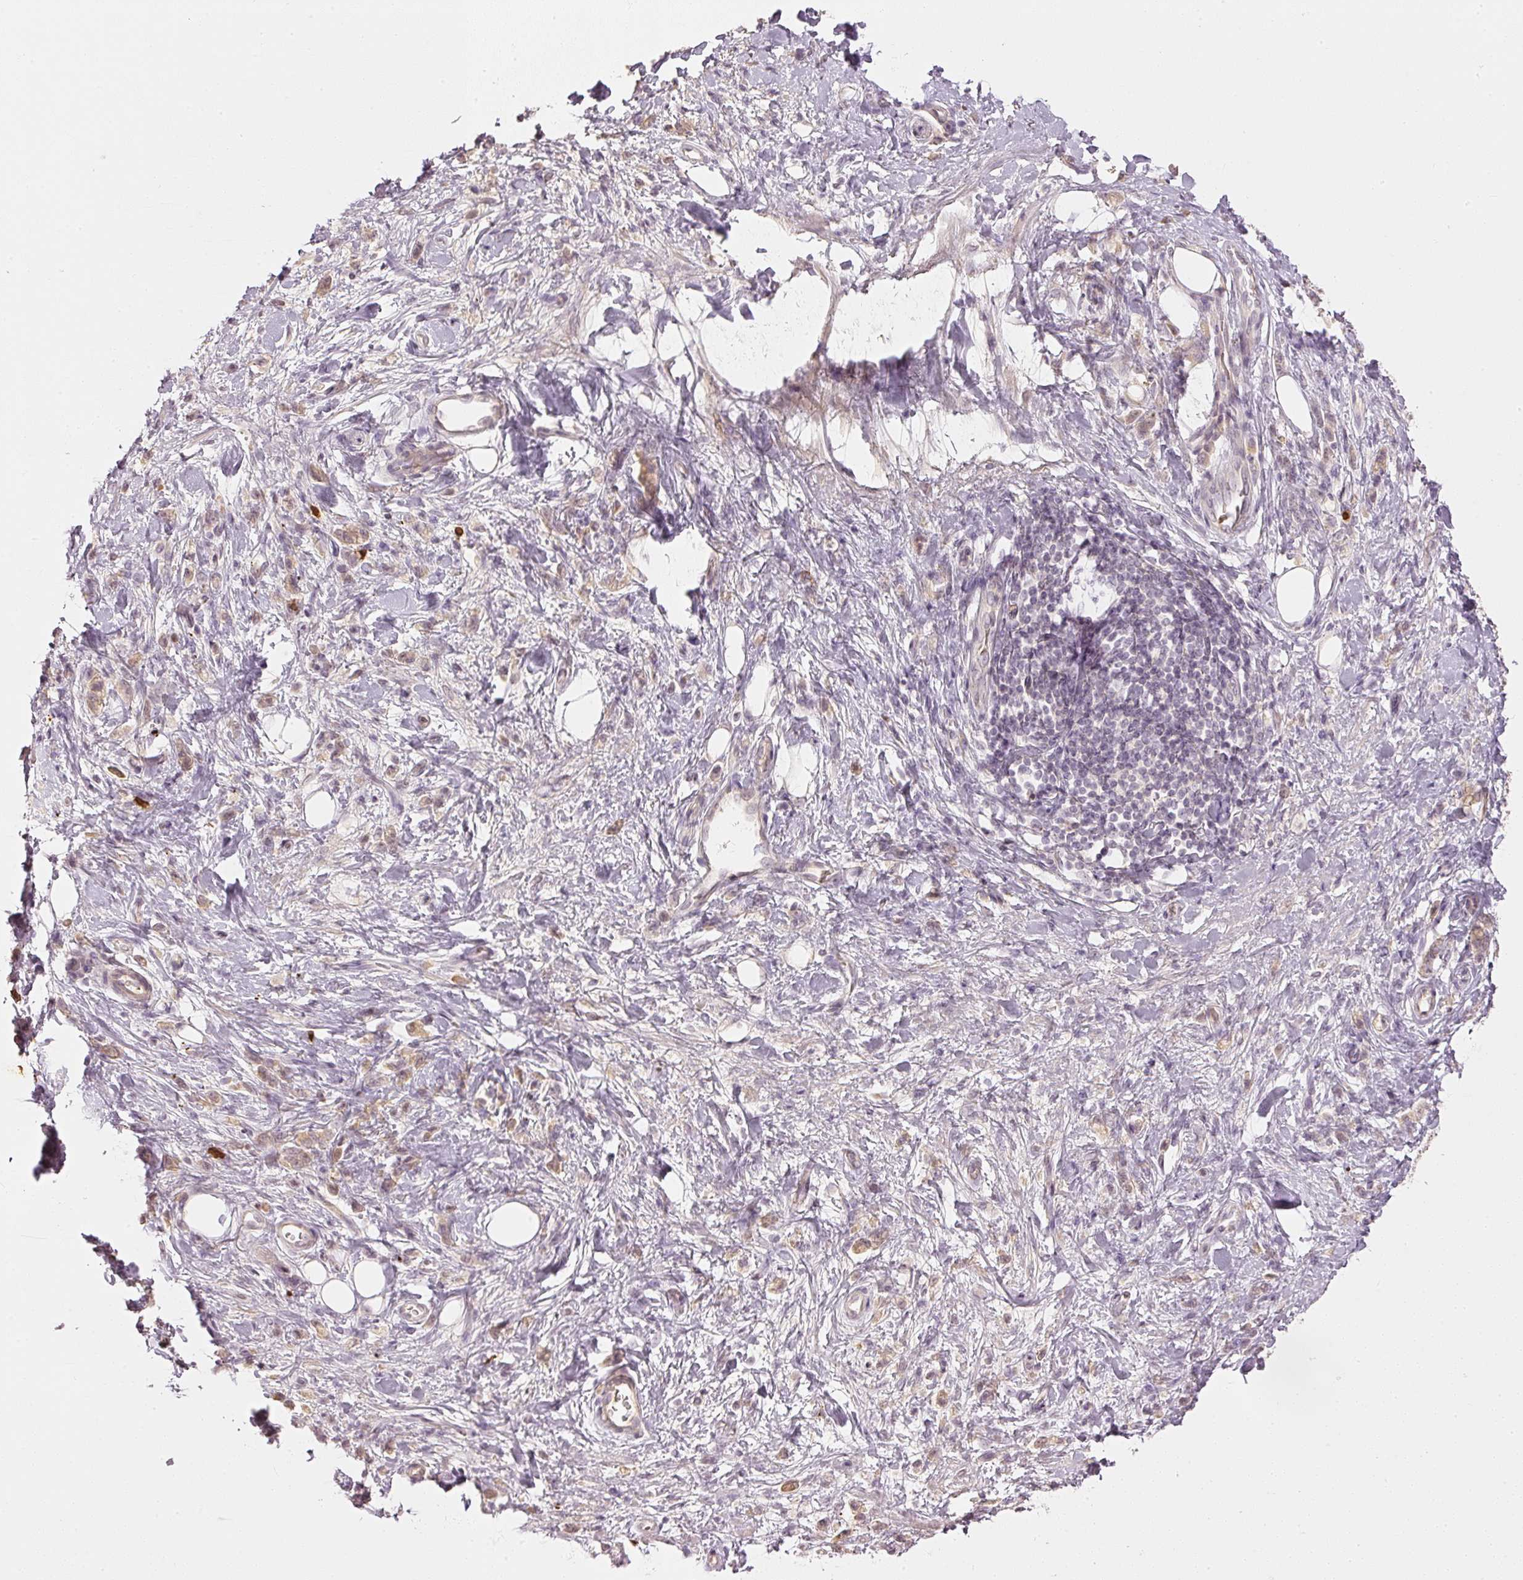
{"staining": {"intensity": "weak", "quantity": "25%-75%", "location": "cytoplasmic/membranous"}, "tissue": "stomach cancer", "cell_type": "Tumor cells", "image_type": "cancer", "snomed": [{"axis": "morphology", "description": "Adenocarcinoma, NOS"}, {"axis": "topography", "description": "Stomach"}], "caption": "IHC staining of stomach cancer (adenocarcinoma), which demonstrates low levels of weak cytoplasmic/membranous positivity in approximately 25%-75% of tumor cells indicating weak cytoplasmic/membranous protein staining. The staining was performed using DAB (brown) for protein detection and nuclei were counterstained in hematoxylin (blue).", "gene": "GZMA", "patient": {"sex": "male", "age": 77}}